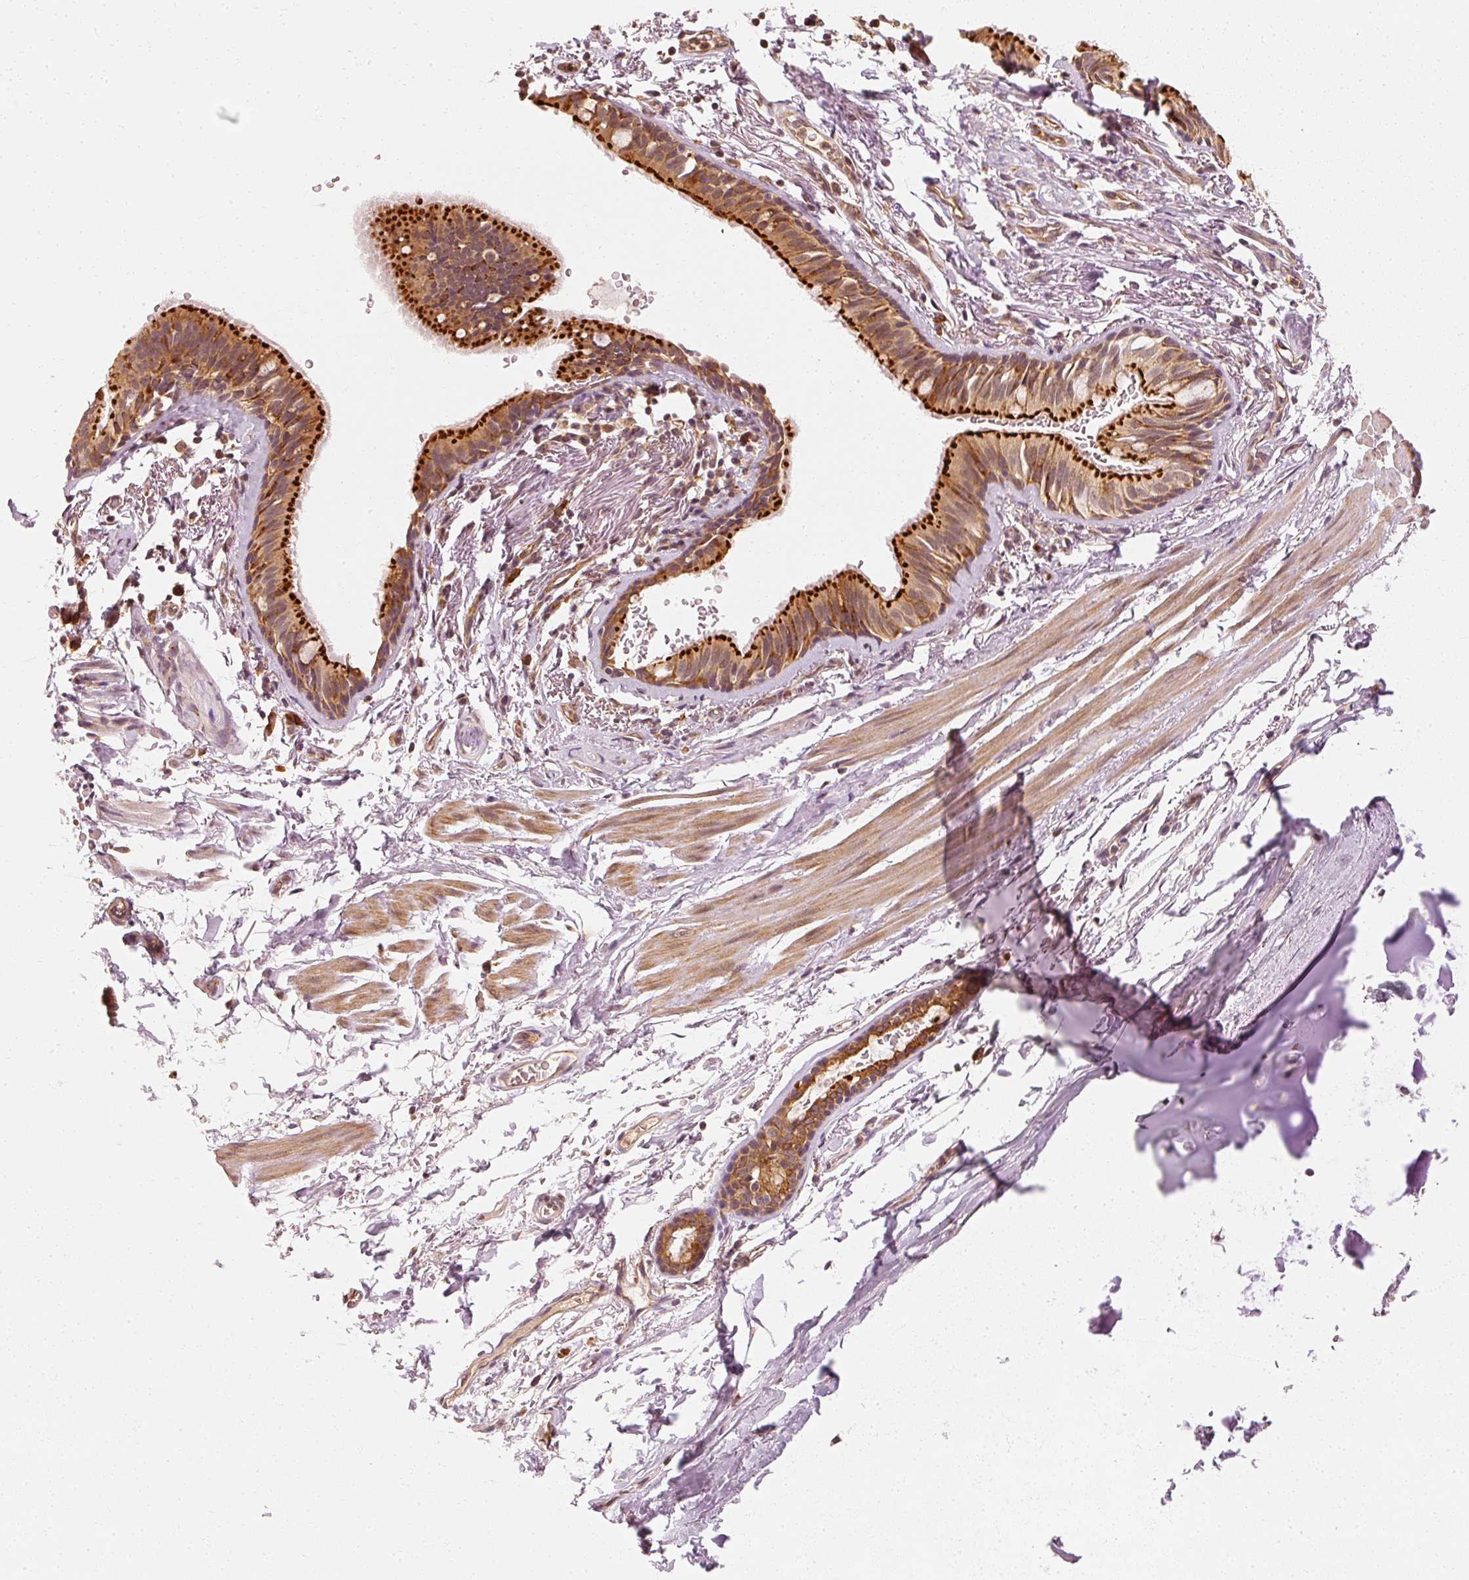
{"staining": {"intensity": "strong", "quantity": ">75%", "location": "cytoplasmic/membranous"}, "tissue": "bronchus", "cell_type": "Respiratory epithelial cells", "image_type": "normal", "snomed": [{"axis": "morphology", "description": "Normal tissue, NOS"}, {"axis": "topography", "description": "Bronchus"}], "caption": "Immunohistochemistry staining of normal bronchus, which shows high levels of strong cytoplasmic/membranous staining in approximately >75% of respiratory epithelial cells indicating strong cytoplasmic/membranous protein positivity. The staining was performed using DAB (3,3'-diaminobenzidine) (brown) for protein detection and nuclei were counterstained in hematoxylin (blue).", "gene": "EEF1A1", "patient": {"sex": "male", "age": 67}}